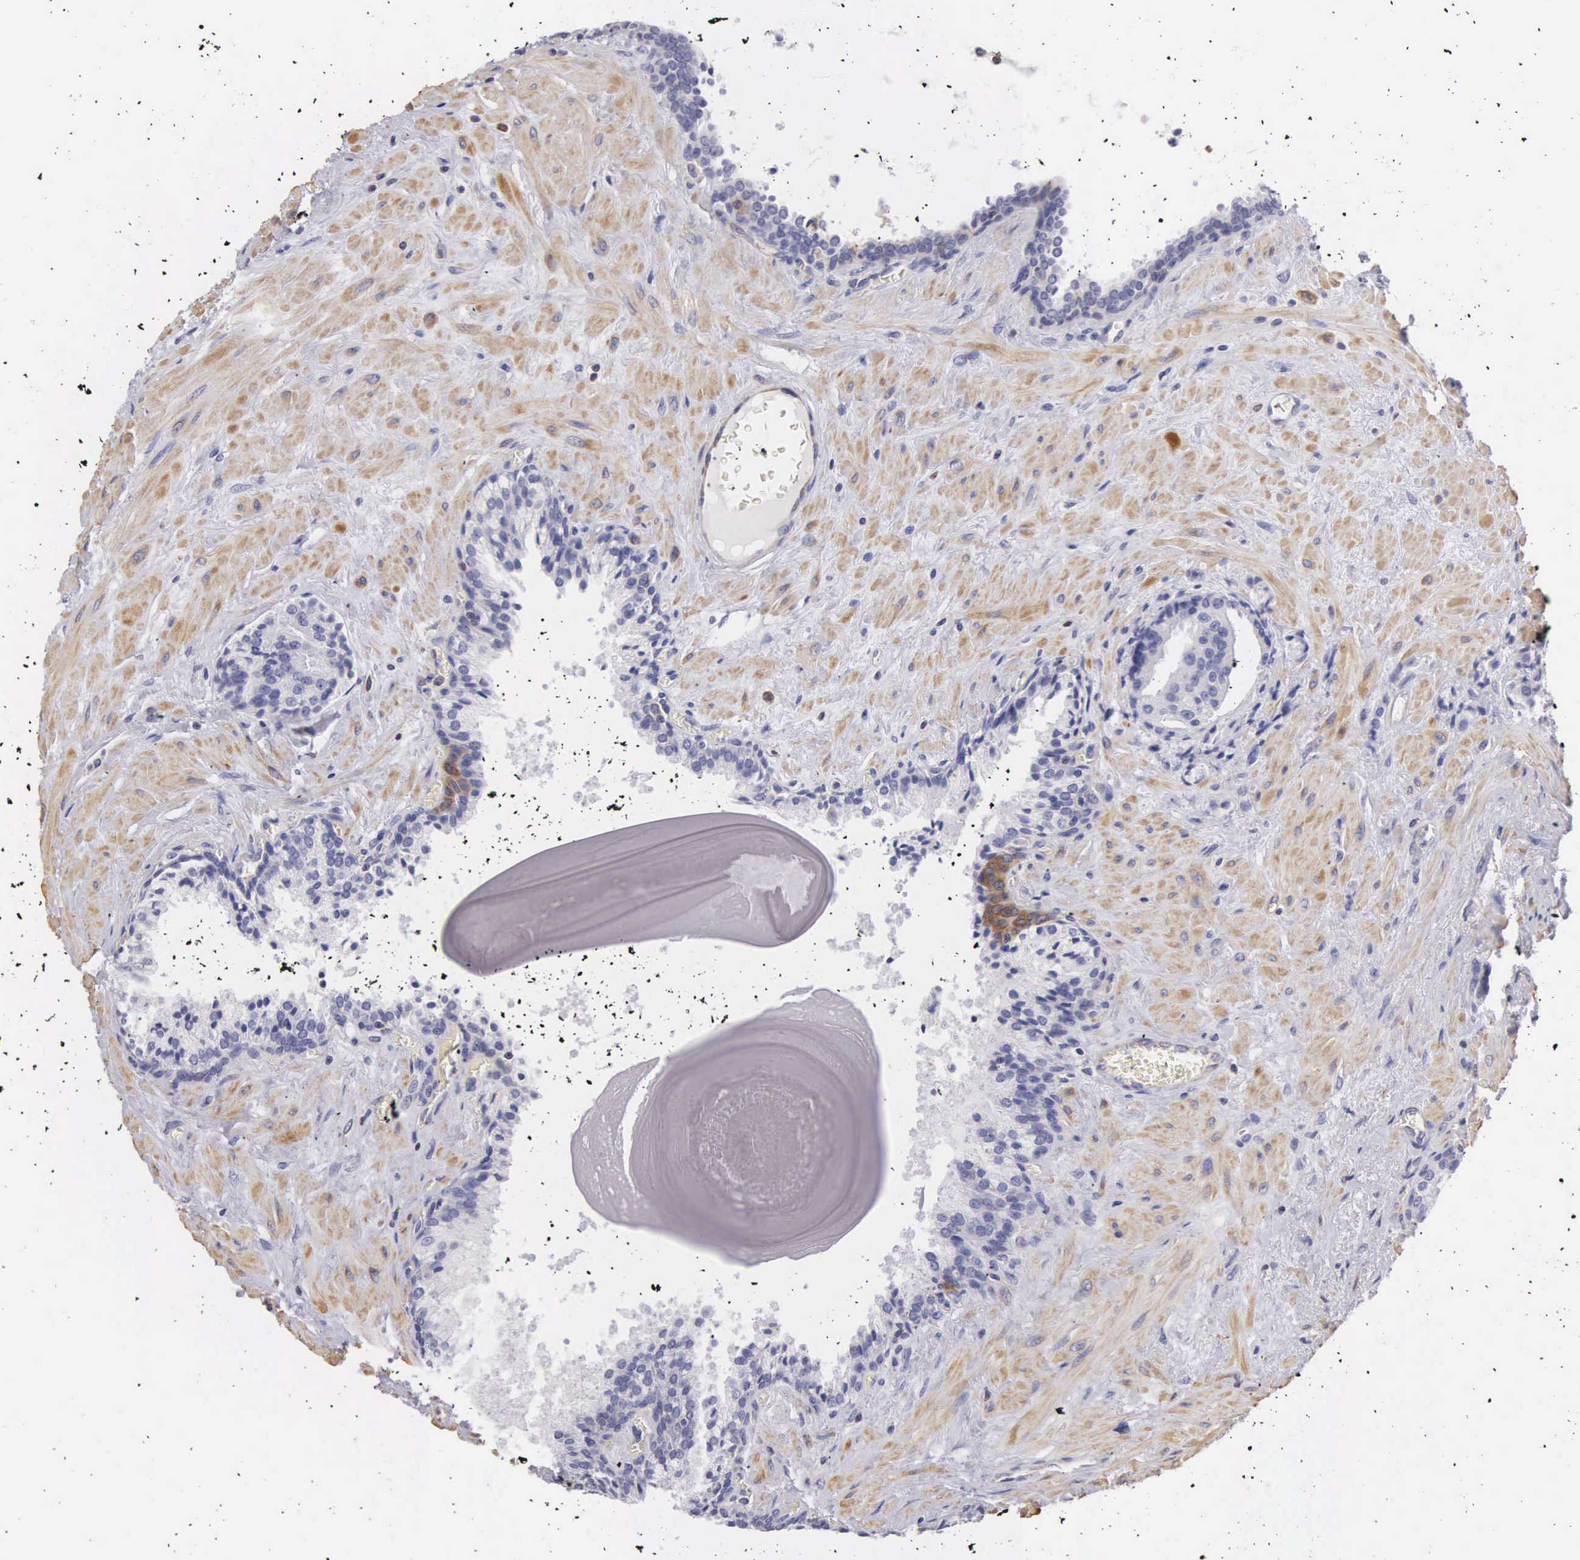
{"staining": {"intensity": "negative", "quantity": "none", "location": "none"}, "tissue": "prostate cancer", "cell_type": "Tumor cells", "image_type": "cancer", "snomed": [{"axis": "morphology", "description": "Adenocarcinoma, Medium grade"}, {"axis": "topography", "description": "Prostate"}], "caption": "A high-resolution micrograph shows IHC staining of prostate cancer, which shows no significant expression in tumor cells. Nuclei are stained in blue.", "gene": "OSBPL3", "patient": {"sex": "male", "age": 70}}